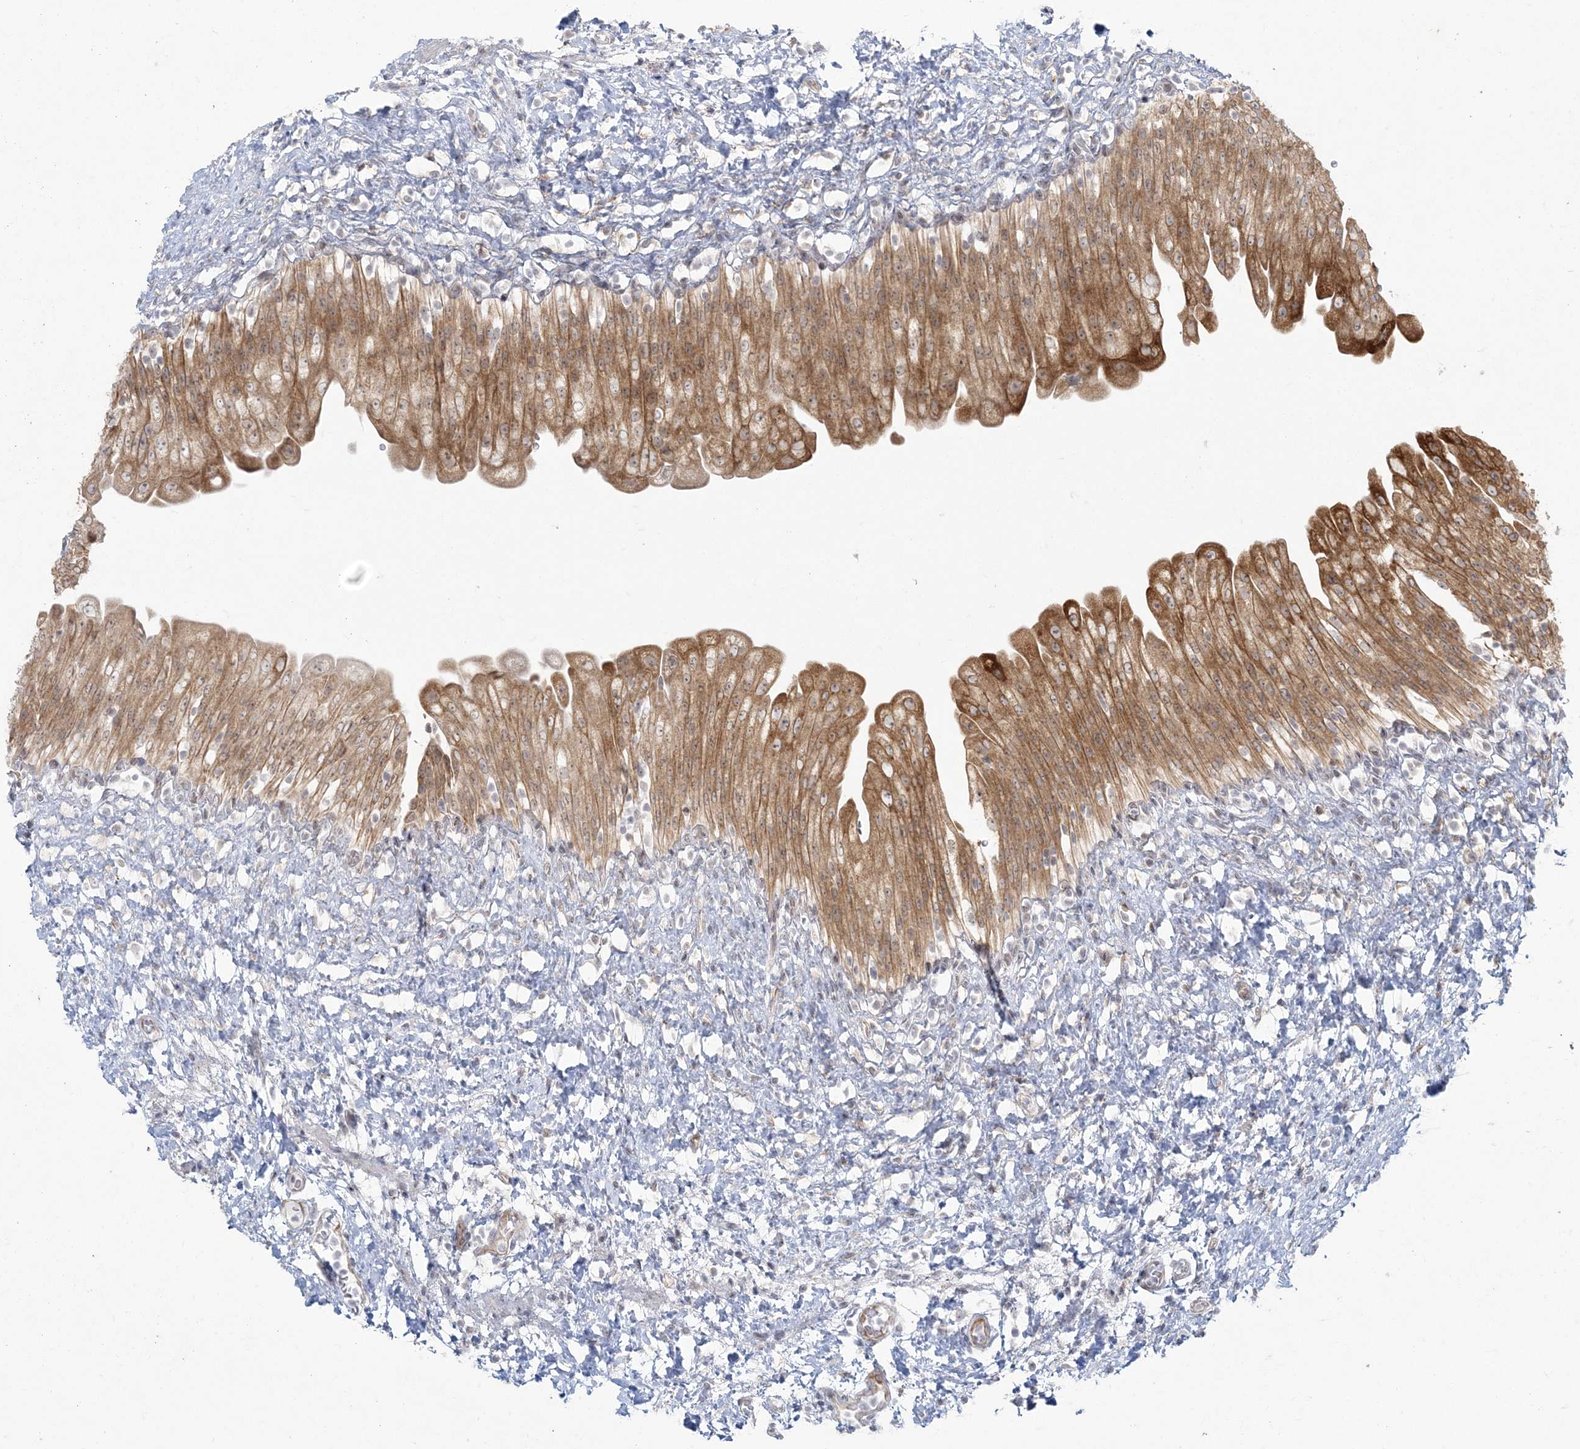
{"staining": {"intensity": "moderate", "quantity": ">75%", "location": "cytoplasmic/membranous"}, "tissue": "urinary bladder", "cell_type": "Urothelial cells", "image_type": "normal", "snomed": [{"axis": "morphology", "description": "Normal tissue, NOS"}, {"axis": "topography", "description": "Urinary bladder"}], "caption": "DAB immunohistochemical staining of benign human urinary bladder reveals moderate cytoplasmic/membranous protein expression in approximately >75% of urothelial cells. Ihc stains the protein of interest in brown and the nuclei are stained blue.", "gene": "ZC3H6", "patient": {"sex": "female", "age": 27}}